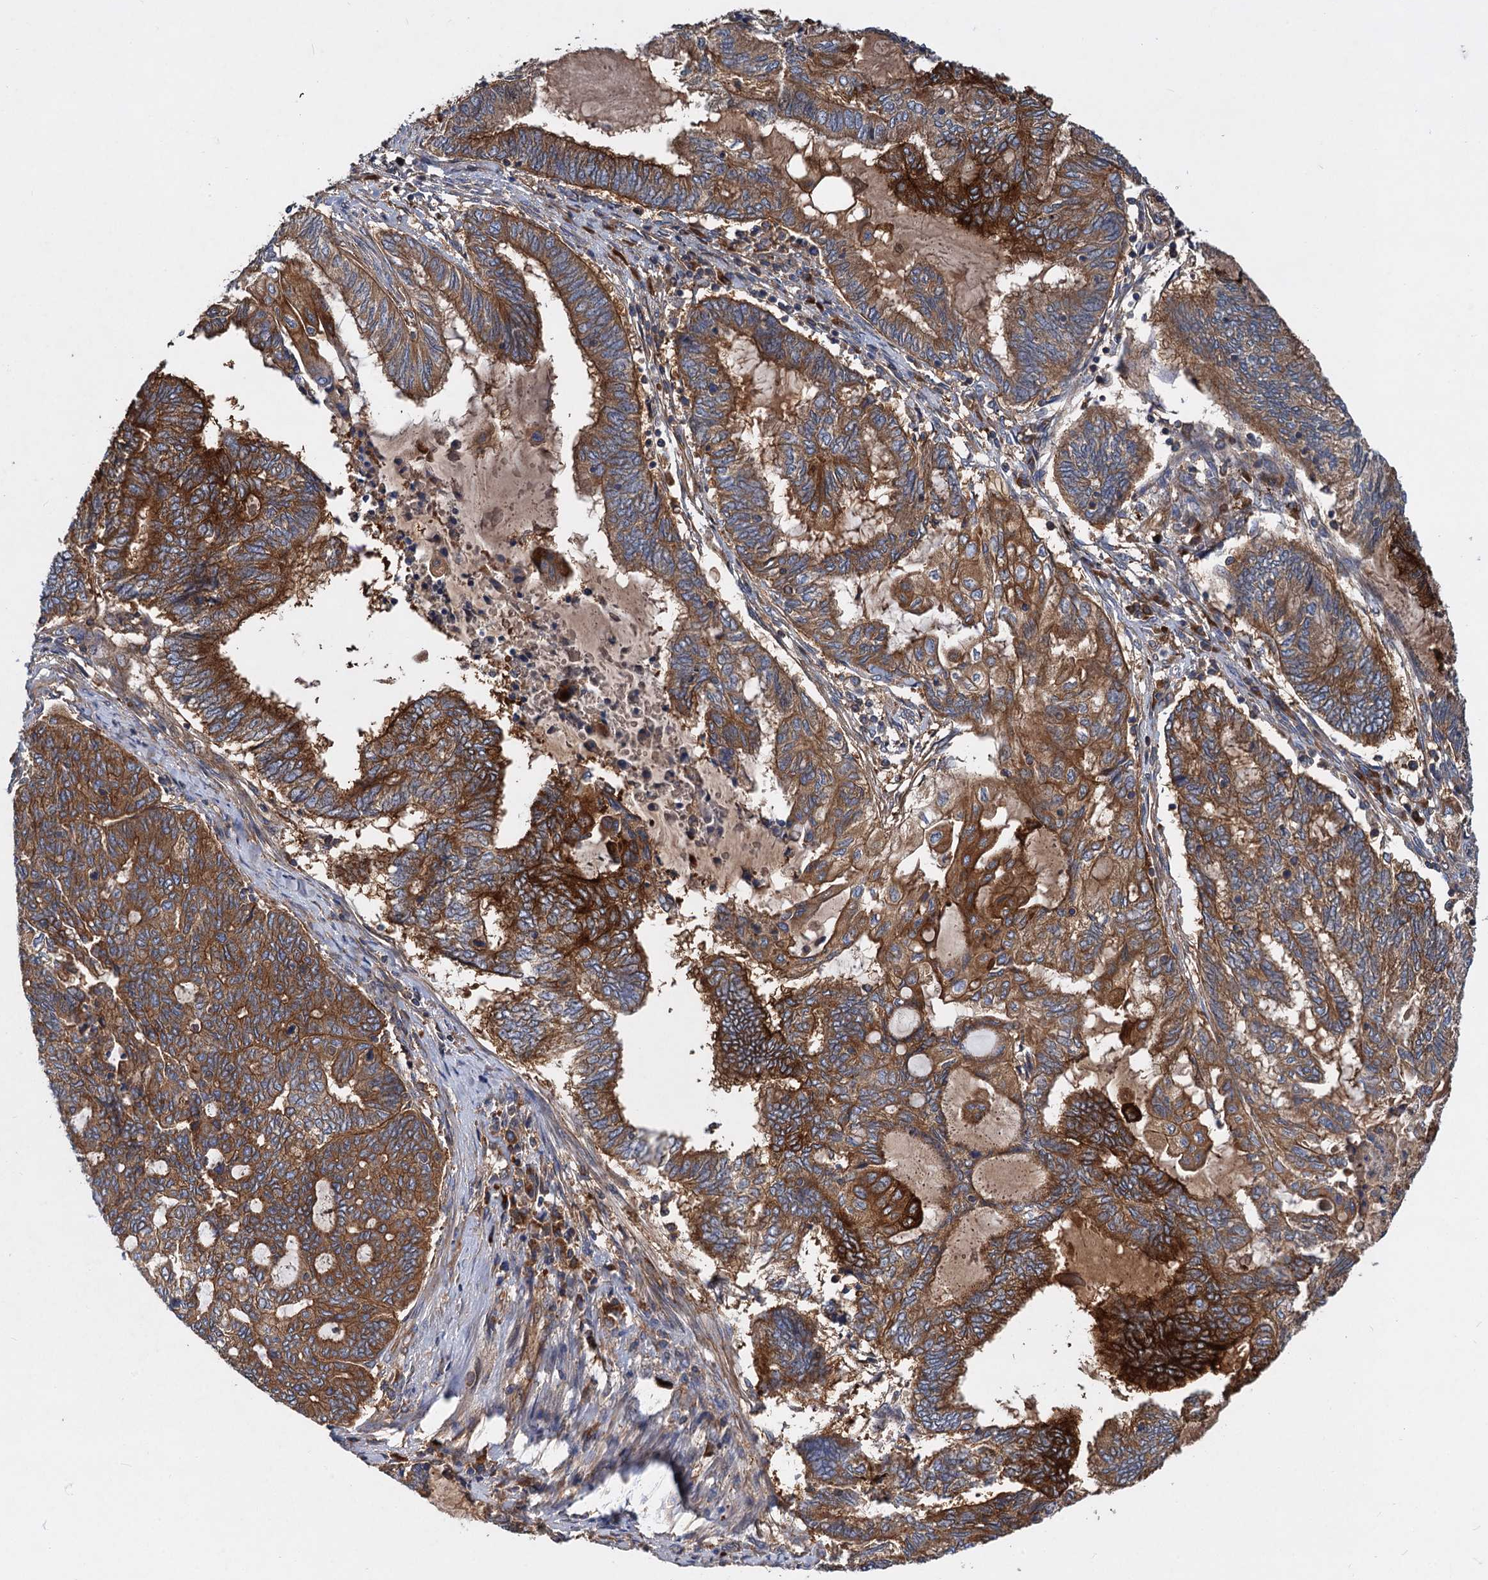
{"staining": {"intensity": "strong", "quantity": ">75%", "location": "cytoplasmic/membranous"}, "tissue": "endometrial cancer", "cell_type": "Tumor cells", "image_type": "cancer", "snomed": [{"axis": "morphology", "description": "Adenocarcinoma, NOS"}, {"axis": "topography", "description": "Uterus"}, {"axis": "topography", "description": "Endometrium"}], "caption": "Immunohistochemical staining of human endometrial cancer (adenocarcinoma) demonstrates high levels of strong cytoplasmic/membranous protein positivity in about >75% of tumor cells.", "gene": "ALKBH7", "patient": {"sex": "female", "age": 70}}